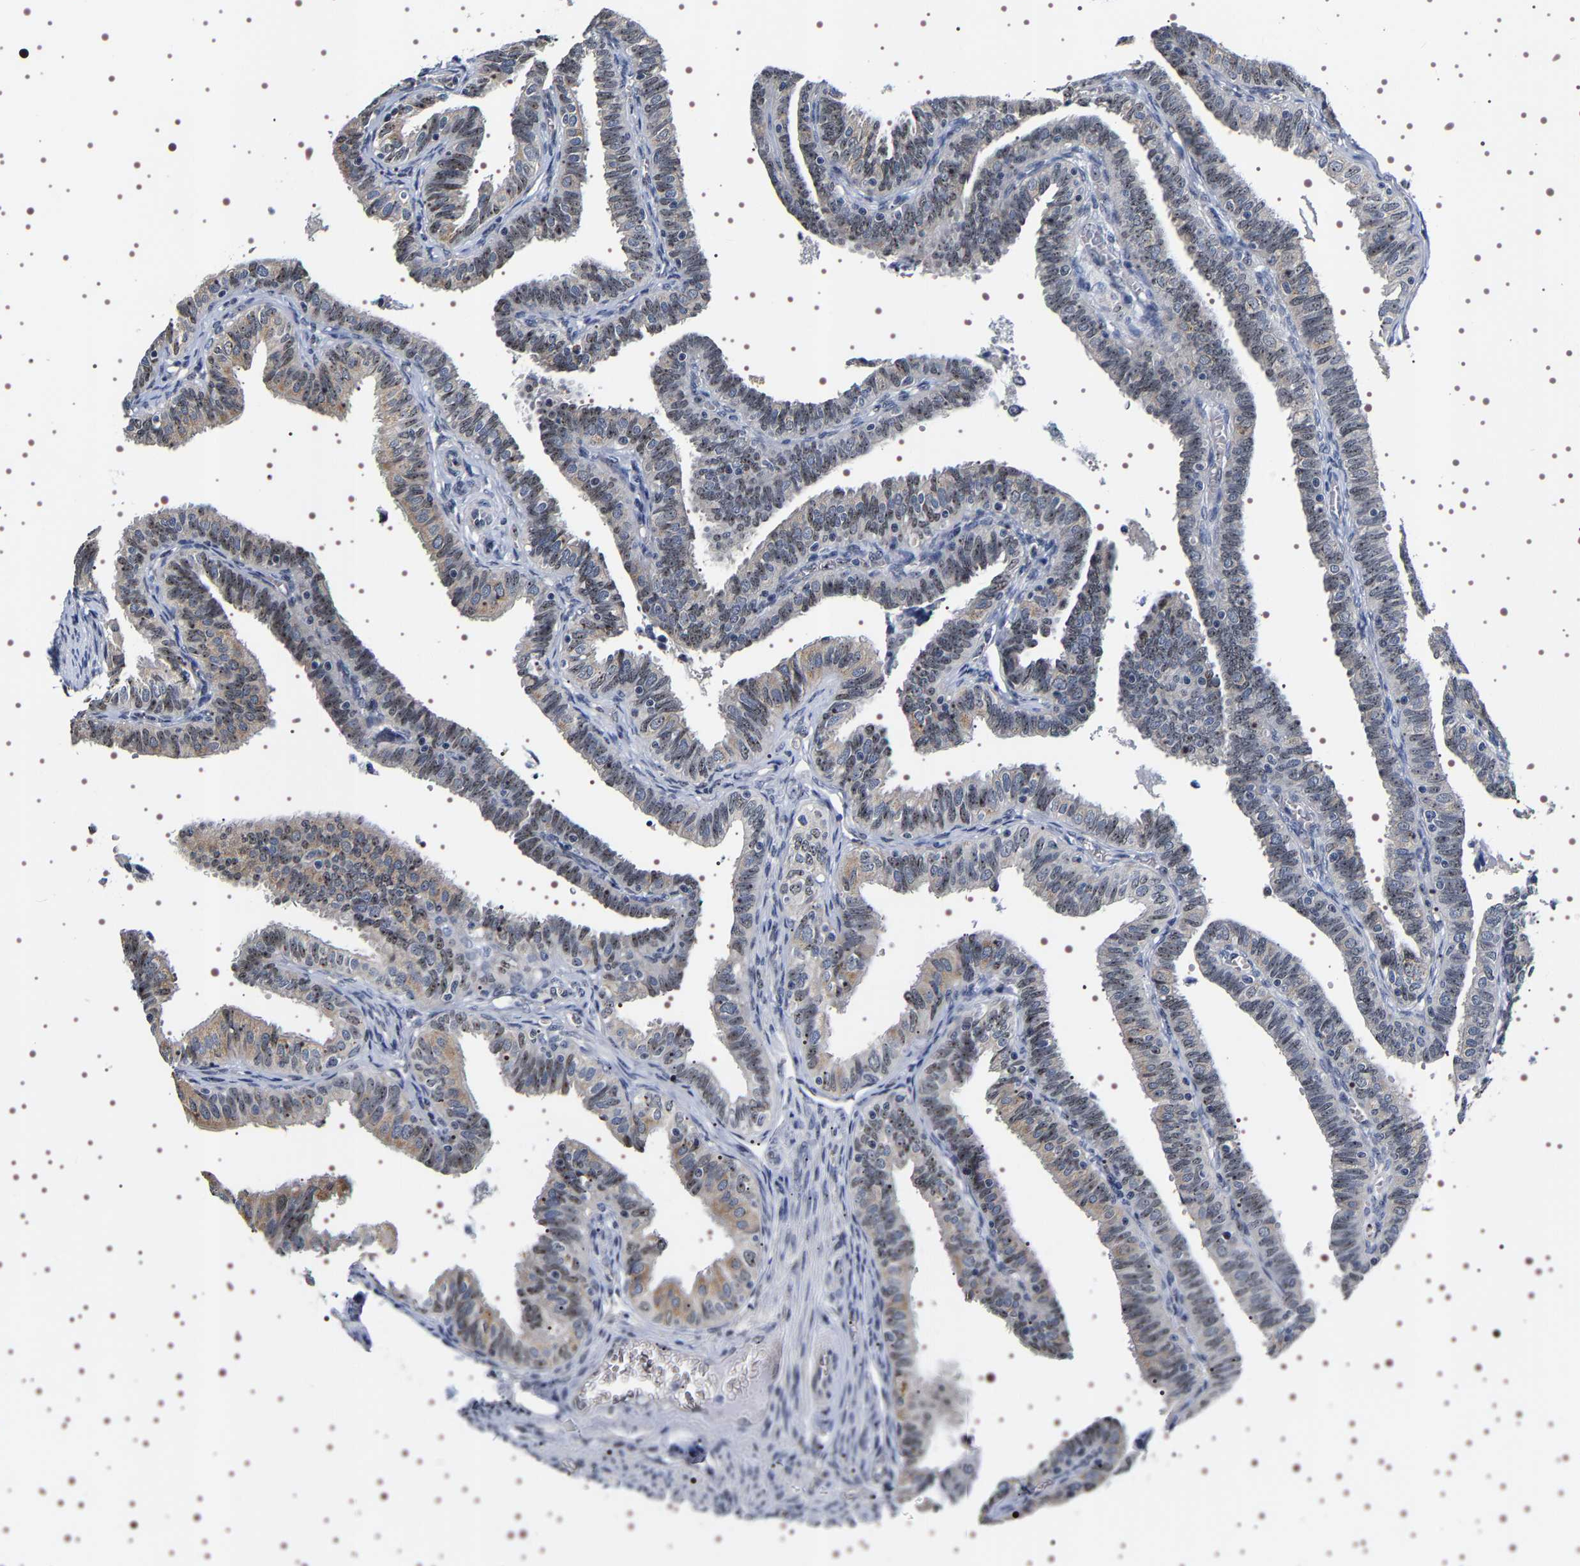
{"staining": {"intensity": "strong", "quantity": "25%-75%", "location": "nuclear"}, "tissue": "fallopian tube", "cell_type": "Glandular cells", "image_type": "normal", "snomed": [{"axis": "morphology", "description": "Normal tissue, NOS"}, {"axis": "topography", "description": "Fallopian tube"}], "caption": "IHC photomicrograph of unremarkable fallopian tube: human fallopian tube stained using immunohistochemistry (IHC) demonstrates high levels of strong protein expression localized specifically in the nuclear of glandular cells, appearing as a nuclear brown color.", "gene": "GNL3", "patient": {"sex": "female", "age": 46}}